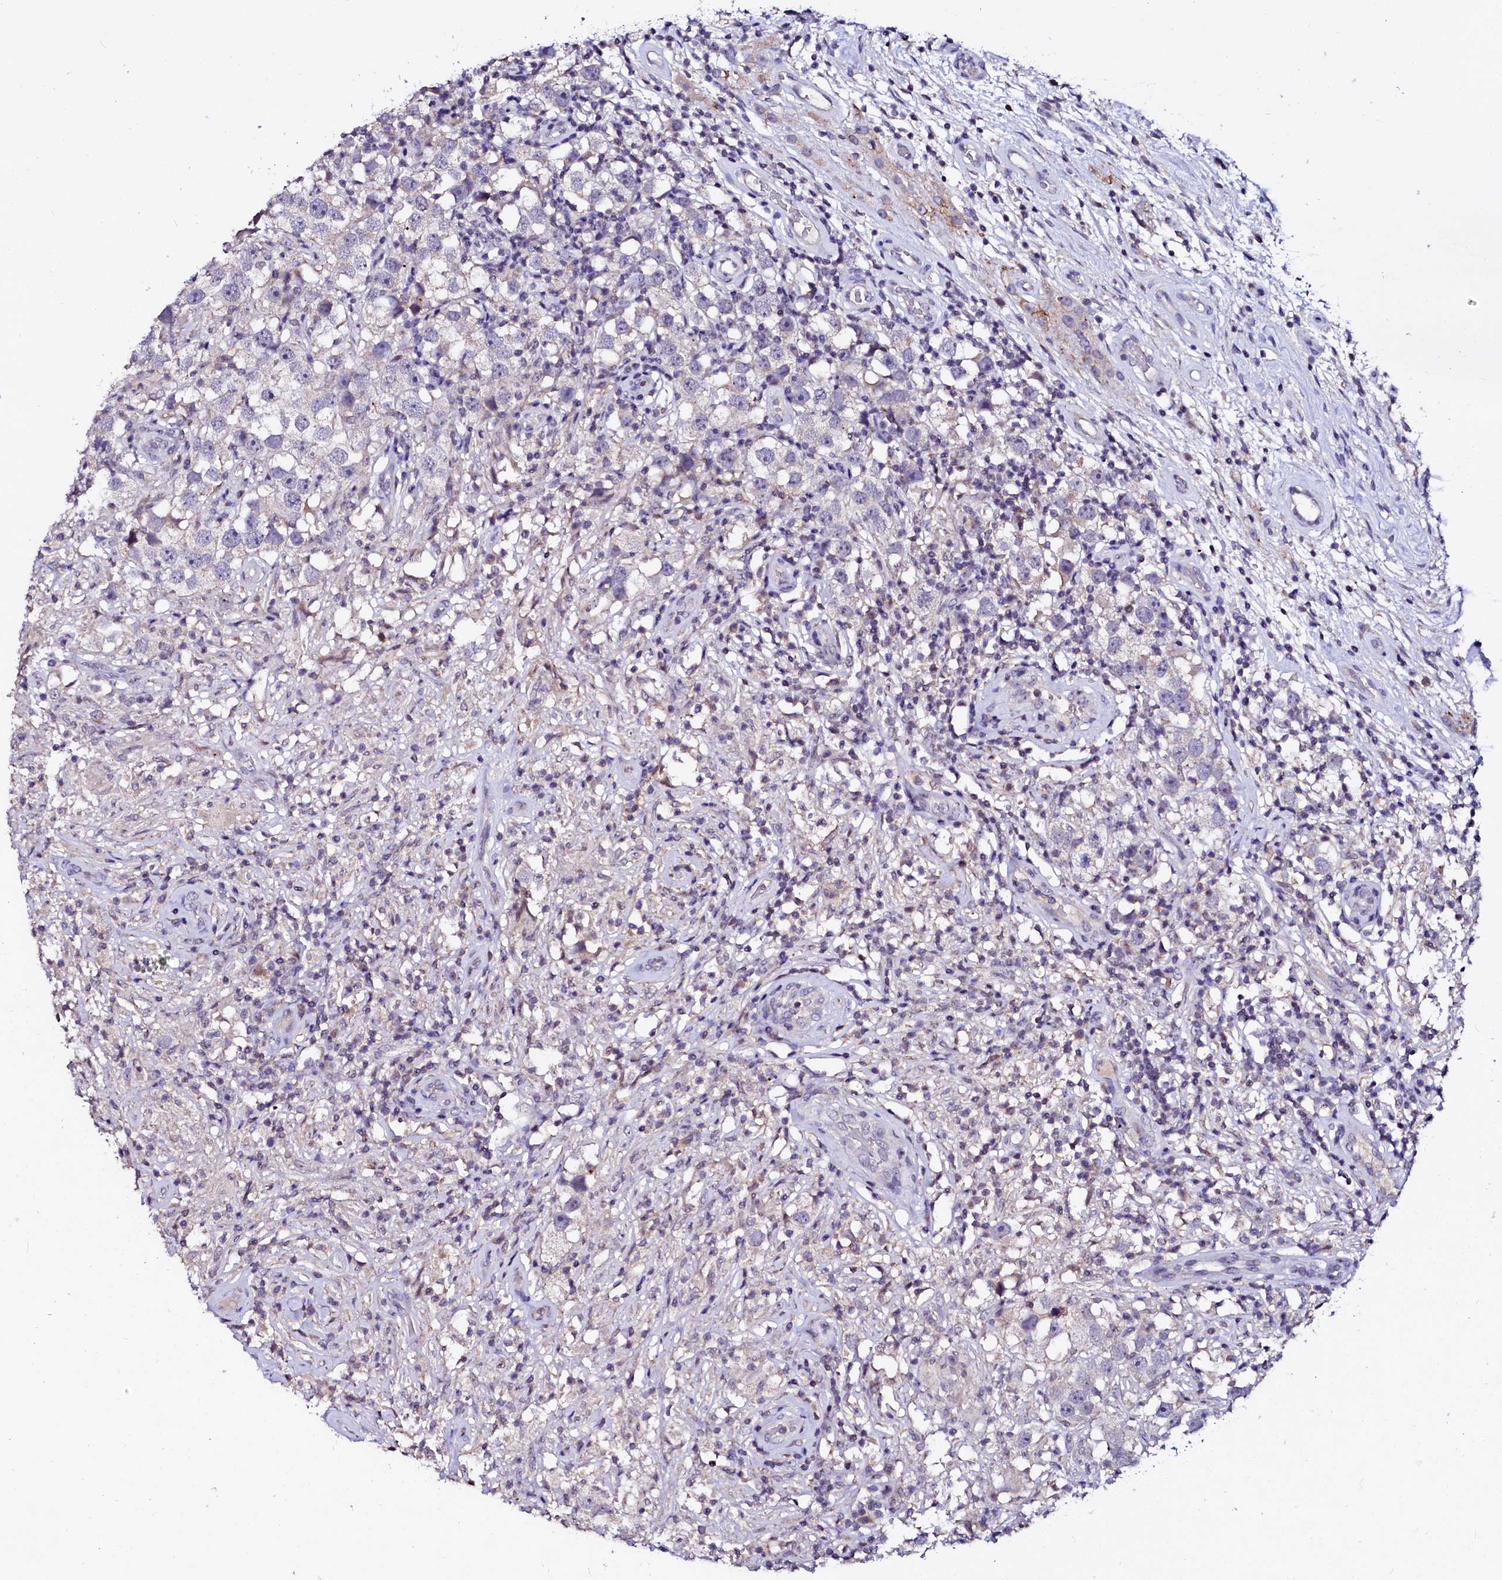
{"staining": {"intensity": "negative", "quantity": "none", "location": "none"}, "tissue": "testis cancer", "cell_type": "Tumor cells", "image_type": "cancer", "snomed": [{"axis": "morphology", "description": "Seminoma, NOS"}, {"axis": "topography", "description": "Testis"}], "caption": "Tumor cells show no significant protein expression in seminoma (testis).", "gene": "NALF1", "patient": {"sex": "male", "age": 49}}